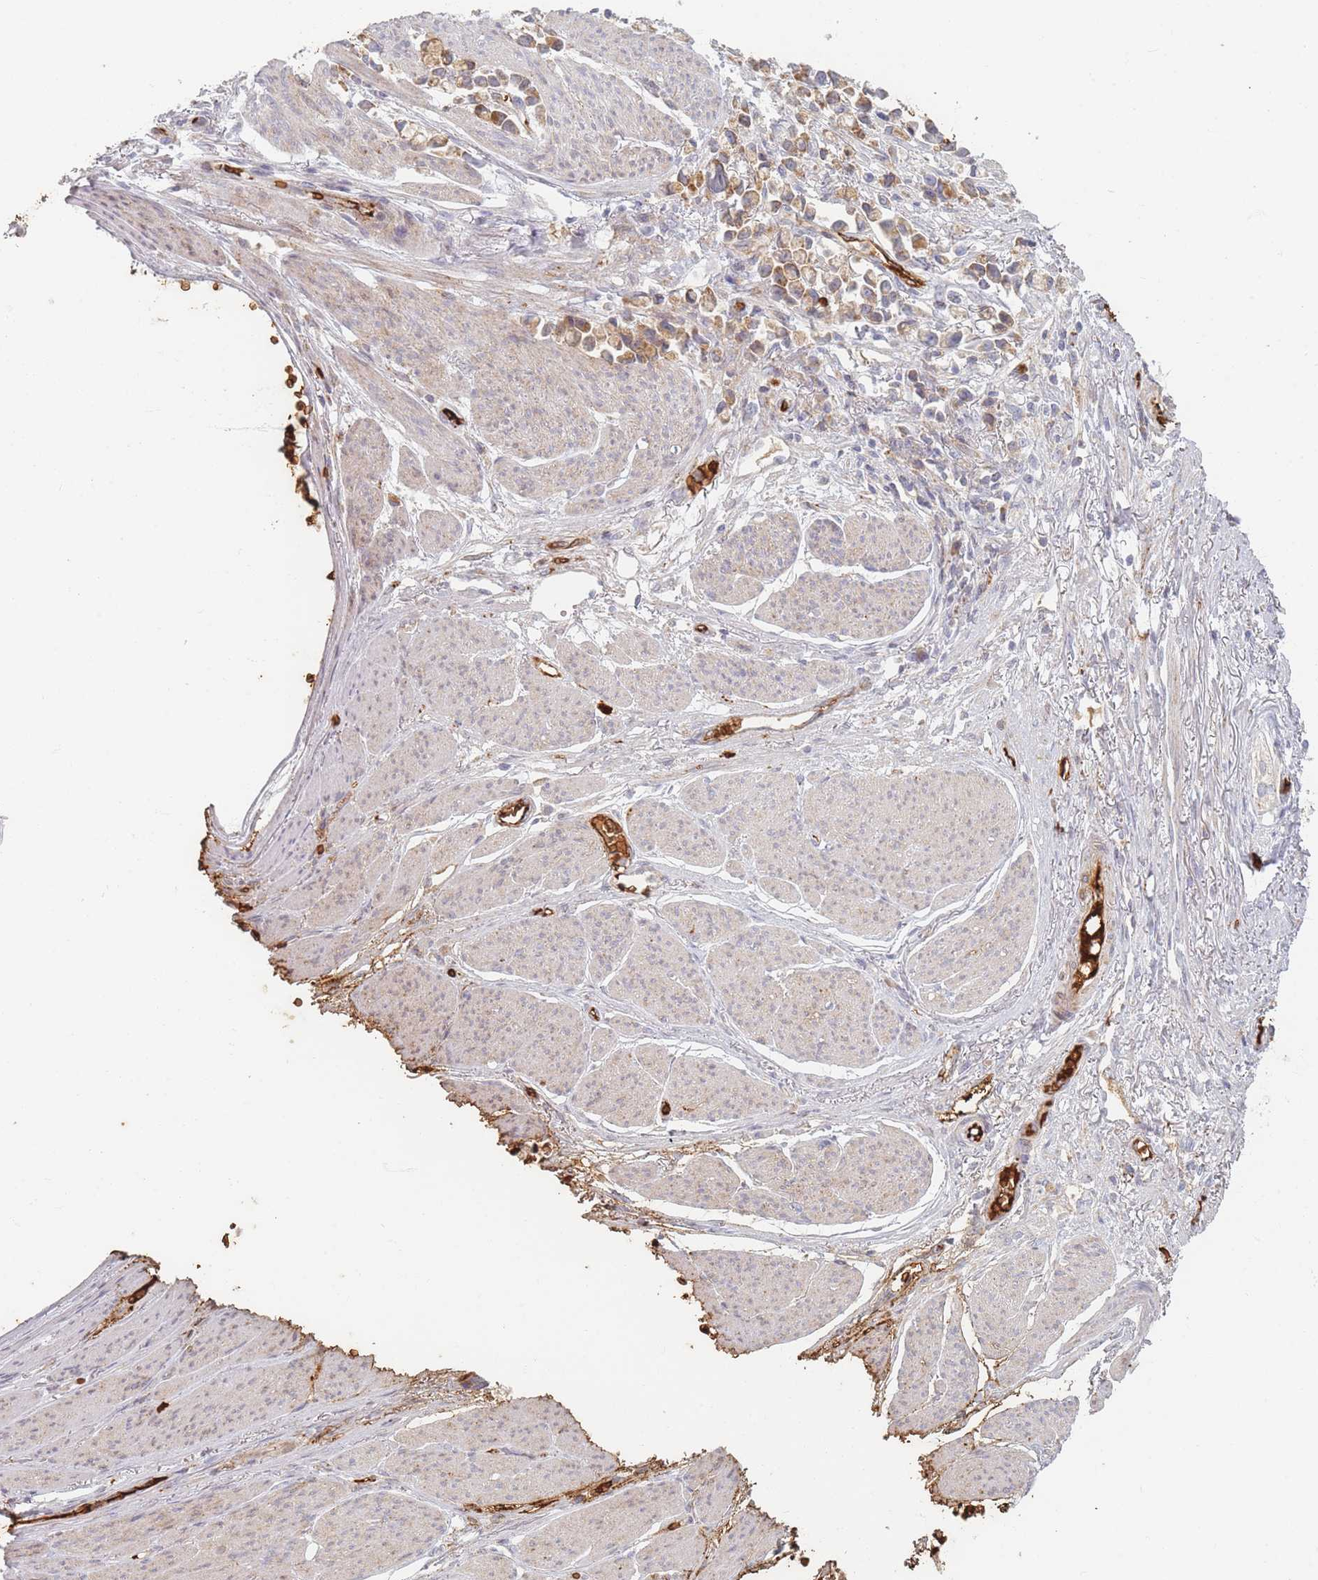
{"staining": {"intensity": "moderate", "quantity": "25%-75%", "location": "cytoplasmic/membranous"}, "tissue": "stomach cancer", "cell_type": "Tumor cells", "image_type": "cancer", "snomed": [{"axis": "morphology", "description": "Adenocarcinoma, NOS"}, {"axis": "topography", "description": "Stomach"}], "caption": "Immunohistochemical staining of human stomach cancer (adenocarcinoma) shows medium levels of moderate cytoplasmic/membranous expression in approximately 25%-75% of tumor cells. The staining was performed using DAB (3,3'-diaminobenzidine), with brown indicating positive protein expression. Nuclei are stained blue with hematoxylin.", "gene": "SLC2A6", "patient": {"sex": "female", "age": 81}}